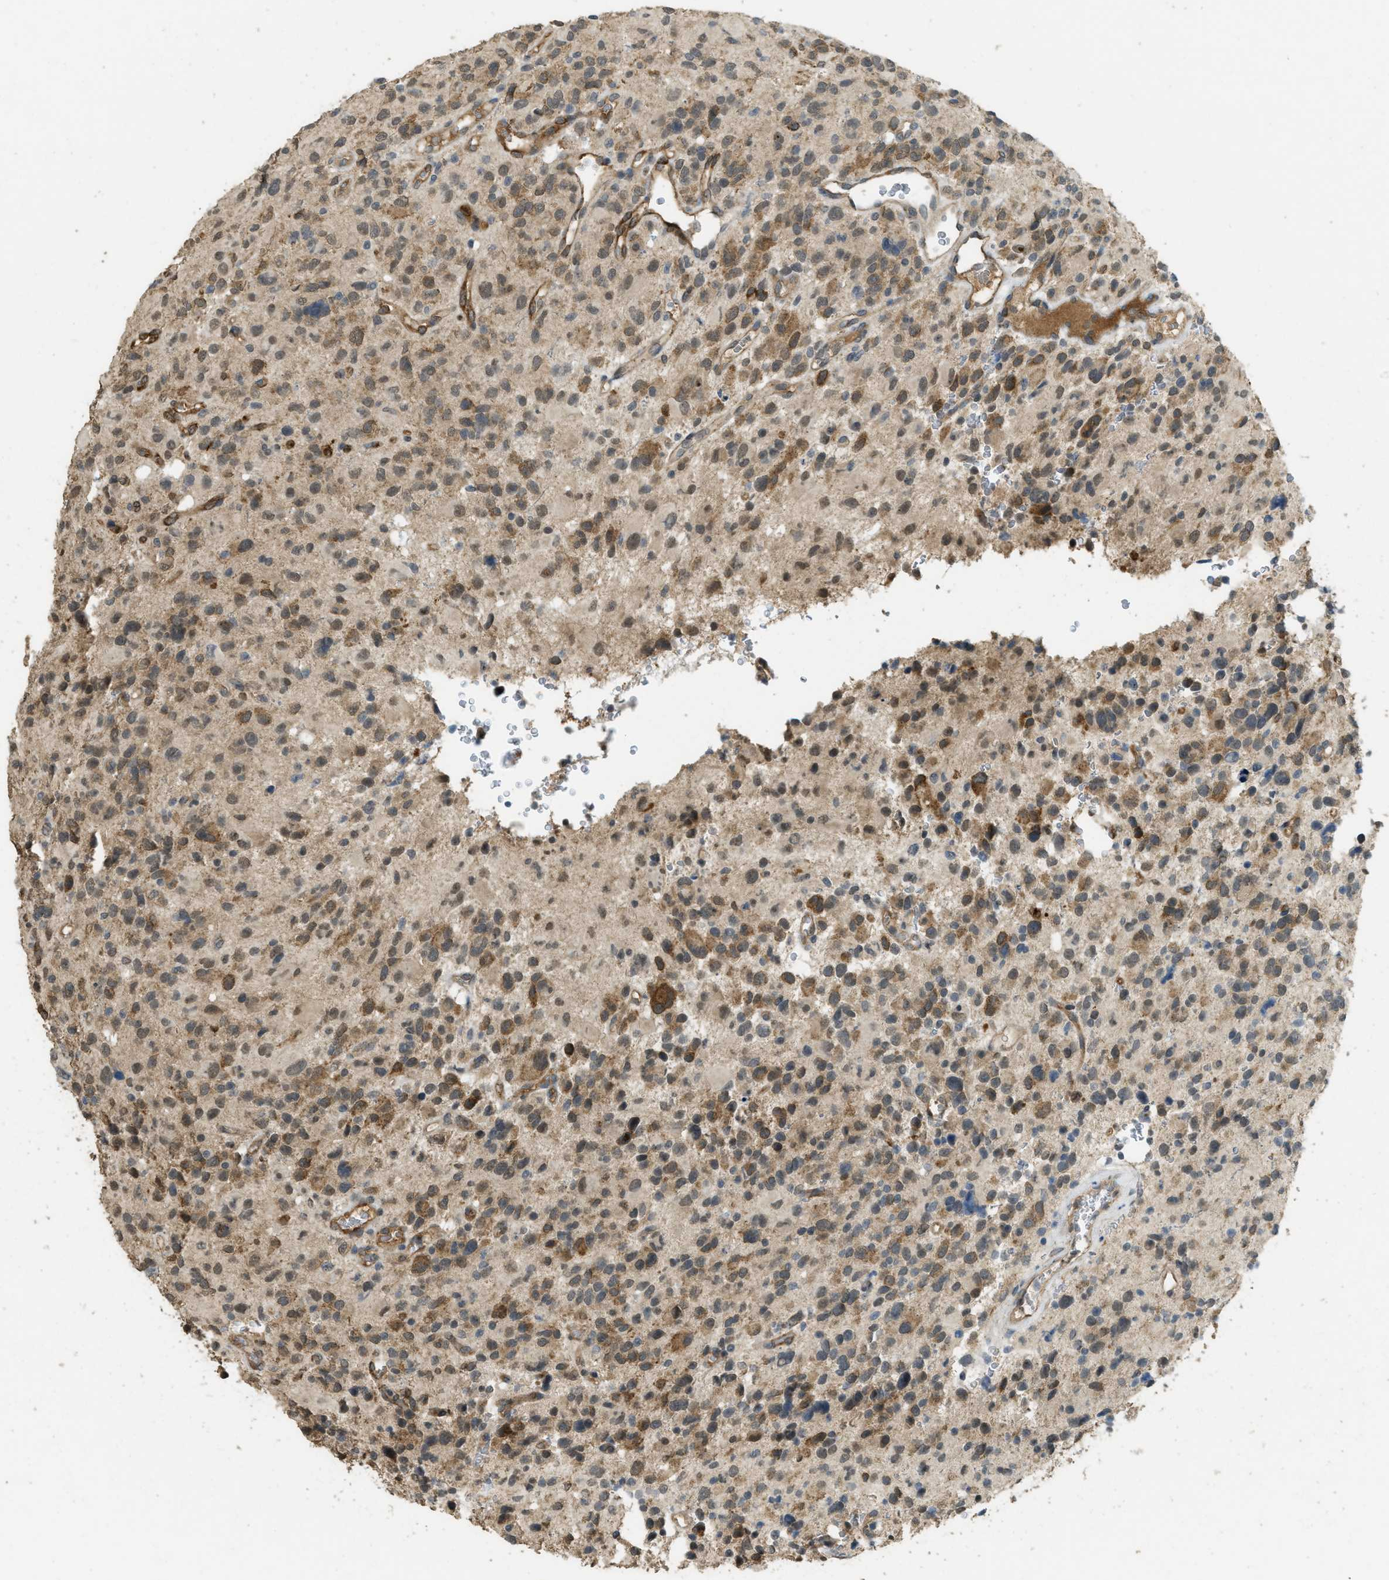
{"staining": {"intensity": "moderate", "quantity": "25%-75%", "location": "cytoplasmic/membranous"}, "tissue": "glioma", "cell_type": "Tumor cells", "image_type": "cancer", "snomed": [{"axis": "morphology", "description": "Glioma, malignant, High grade"}, {"axis": "topography", "description": "Brain"}], "caption": "Glioma was stained to show a protein in brown. There is medium levels of moderate cytoplasmic/membranous staining in about 25%-75% of tumor cells.", "gene": "IGF2BP2", "patient": {"sex": "male", "age": 48}}